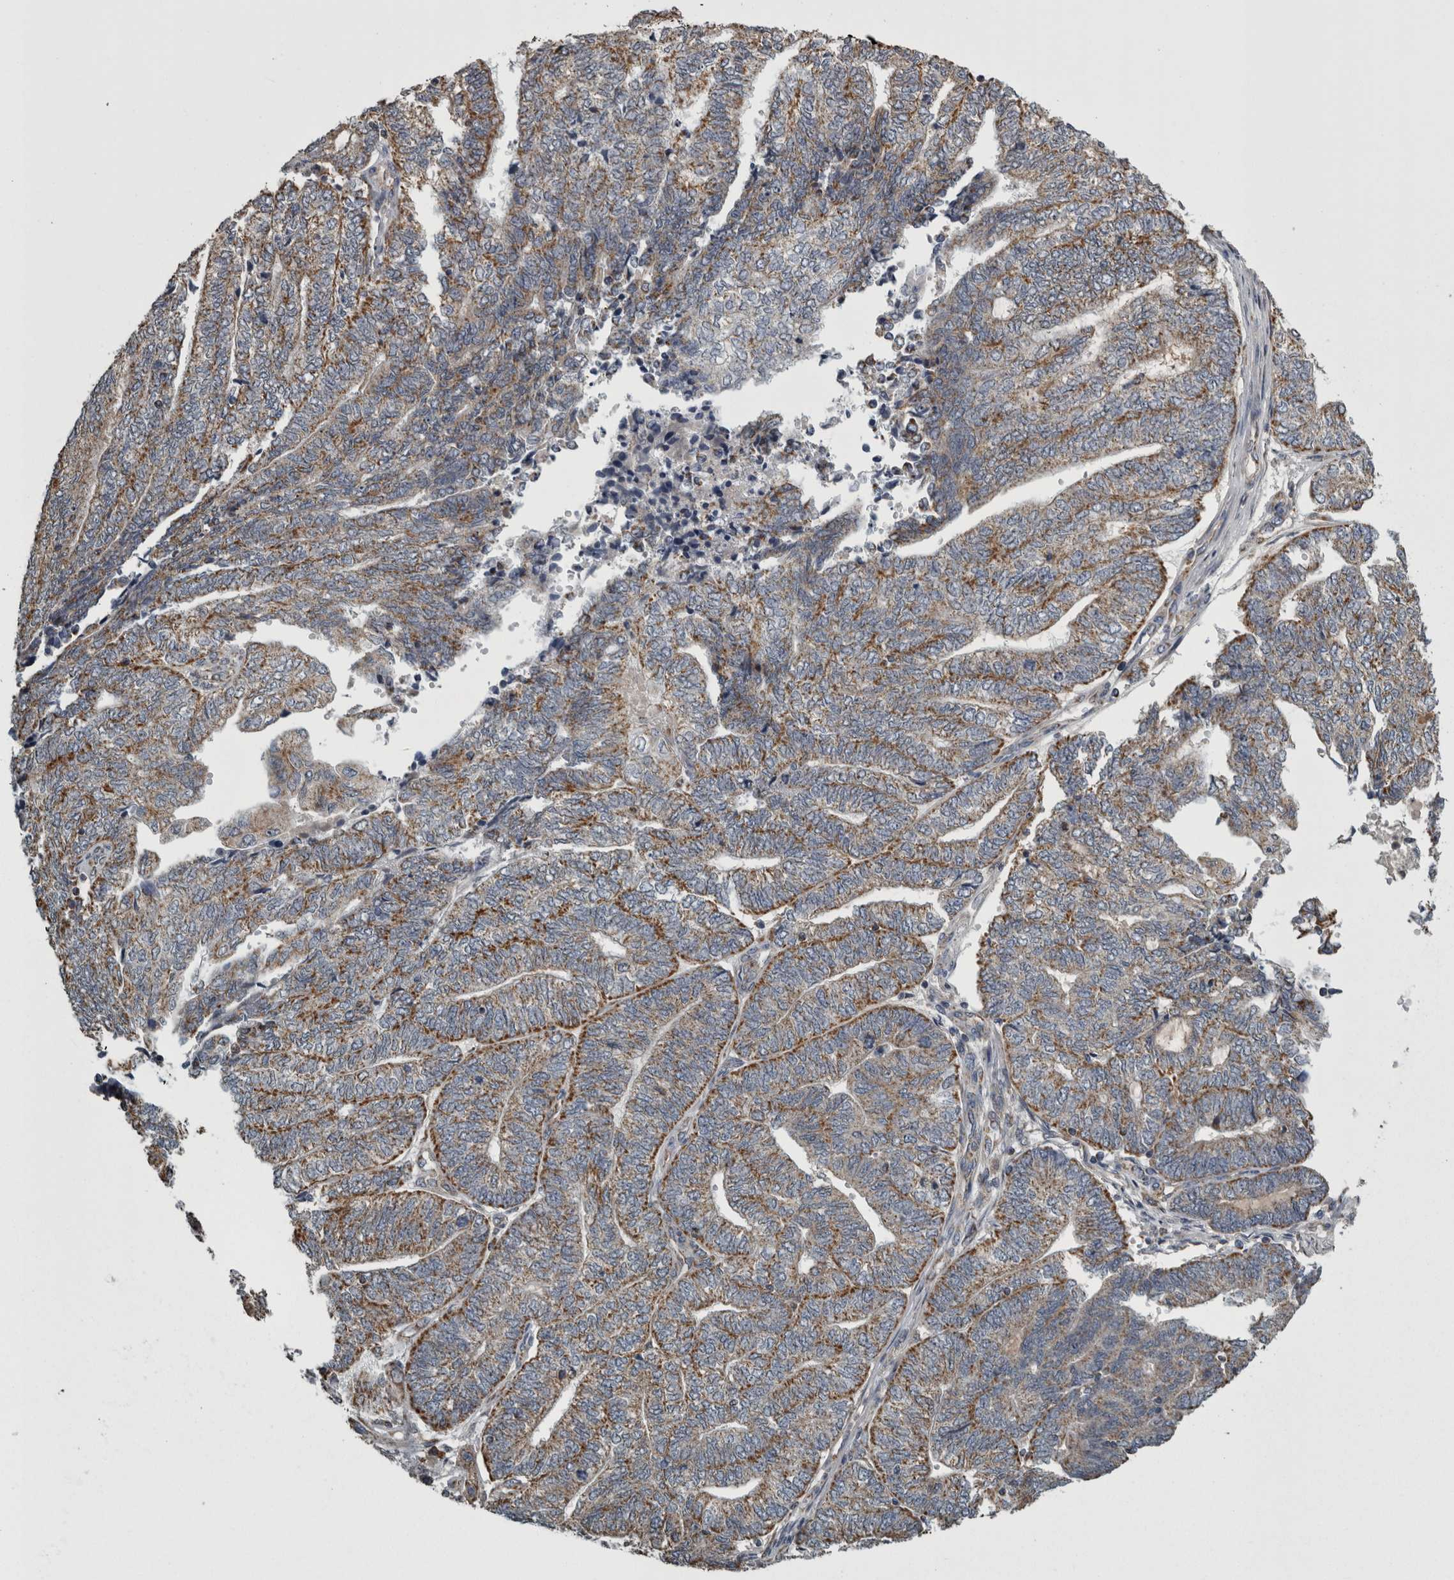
{"staining": {"intensity": "moderate", "quantity": ">75%", "location": "cytoplasmic/membranous"}, "tissue": "endometrial cancer", "cell_type": "Tumor cells", "image_type": "cancer", "snomed": [{"axis": "morphology", "description": "Adenocarcinoma, NOS"}, {"axis": "topography", "description": "Uterus"}, {"axis": "topography", "description": "Endometrium"}], "caption": "A photomicrograph showing moderate cytoplasmic/membranous expression in approximately >75% of tumor cells in endometrial cancer, as visualized by brown immunohistochemical staining.", "gene": "FRK", "patient": {"sex": "female", "age": 70}}